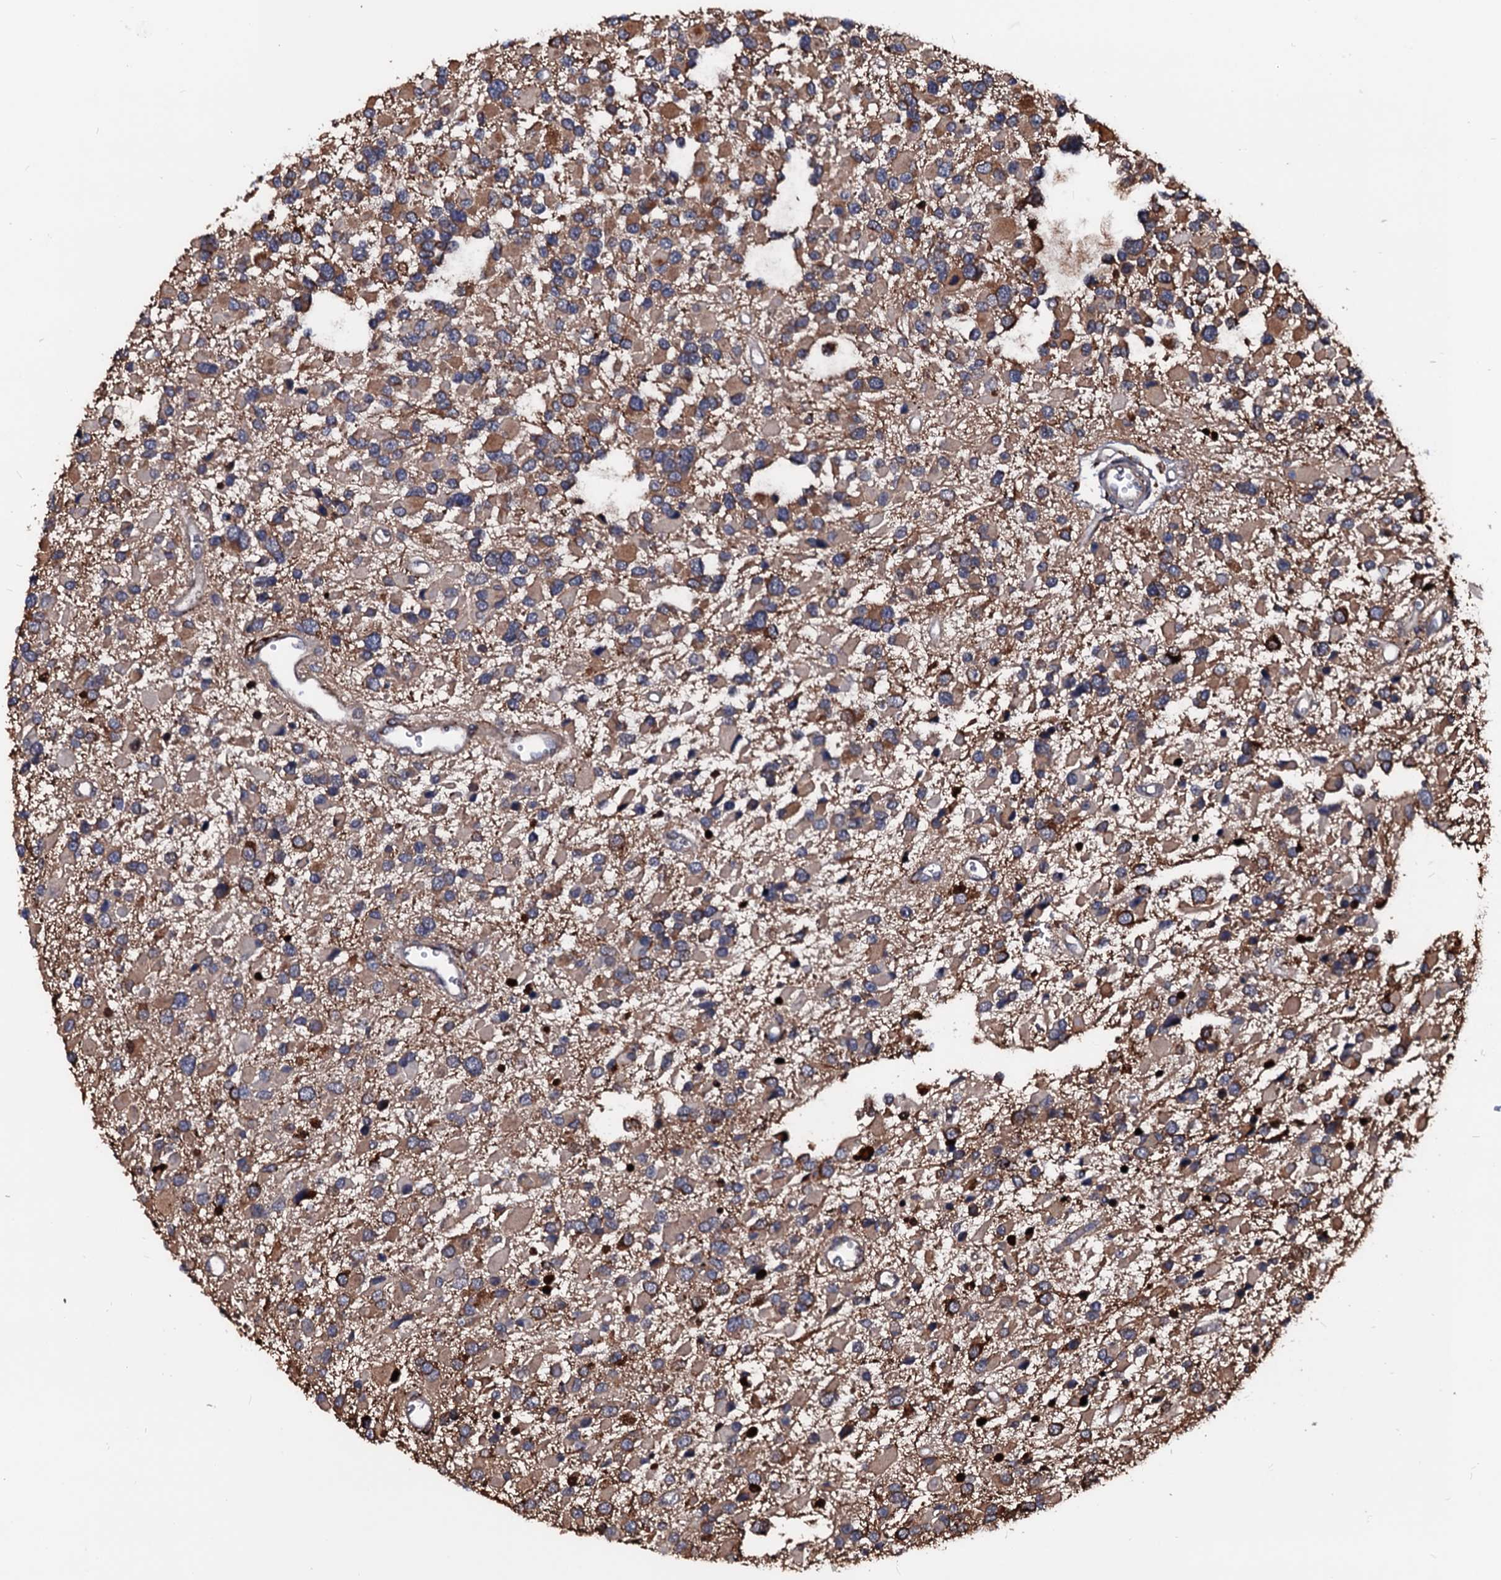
{"staining": {"intensity": "moderate", "quantity": "25%-75%", "location": "cytoplasmic/membranous"}, "tissue": "glioma", "cell_type": "Tumor cells", "image_type": "cancer", "snomed": [{"axis": "morphology", "description": "Glioma, malignant, High grade"}, {"axis": "topography", "description": "Brain"}], "caption": "Human glioma stained with a brown dye displays moderate cytoplasmic/membranous positive expression in about 25%-75% of tumor cells.", "gene": "N4BP1", "patient": {"sex": "male", "age": 53}}